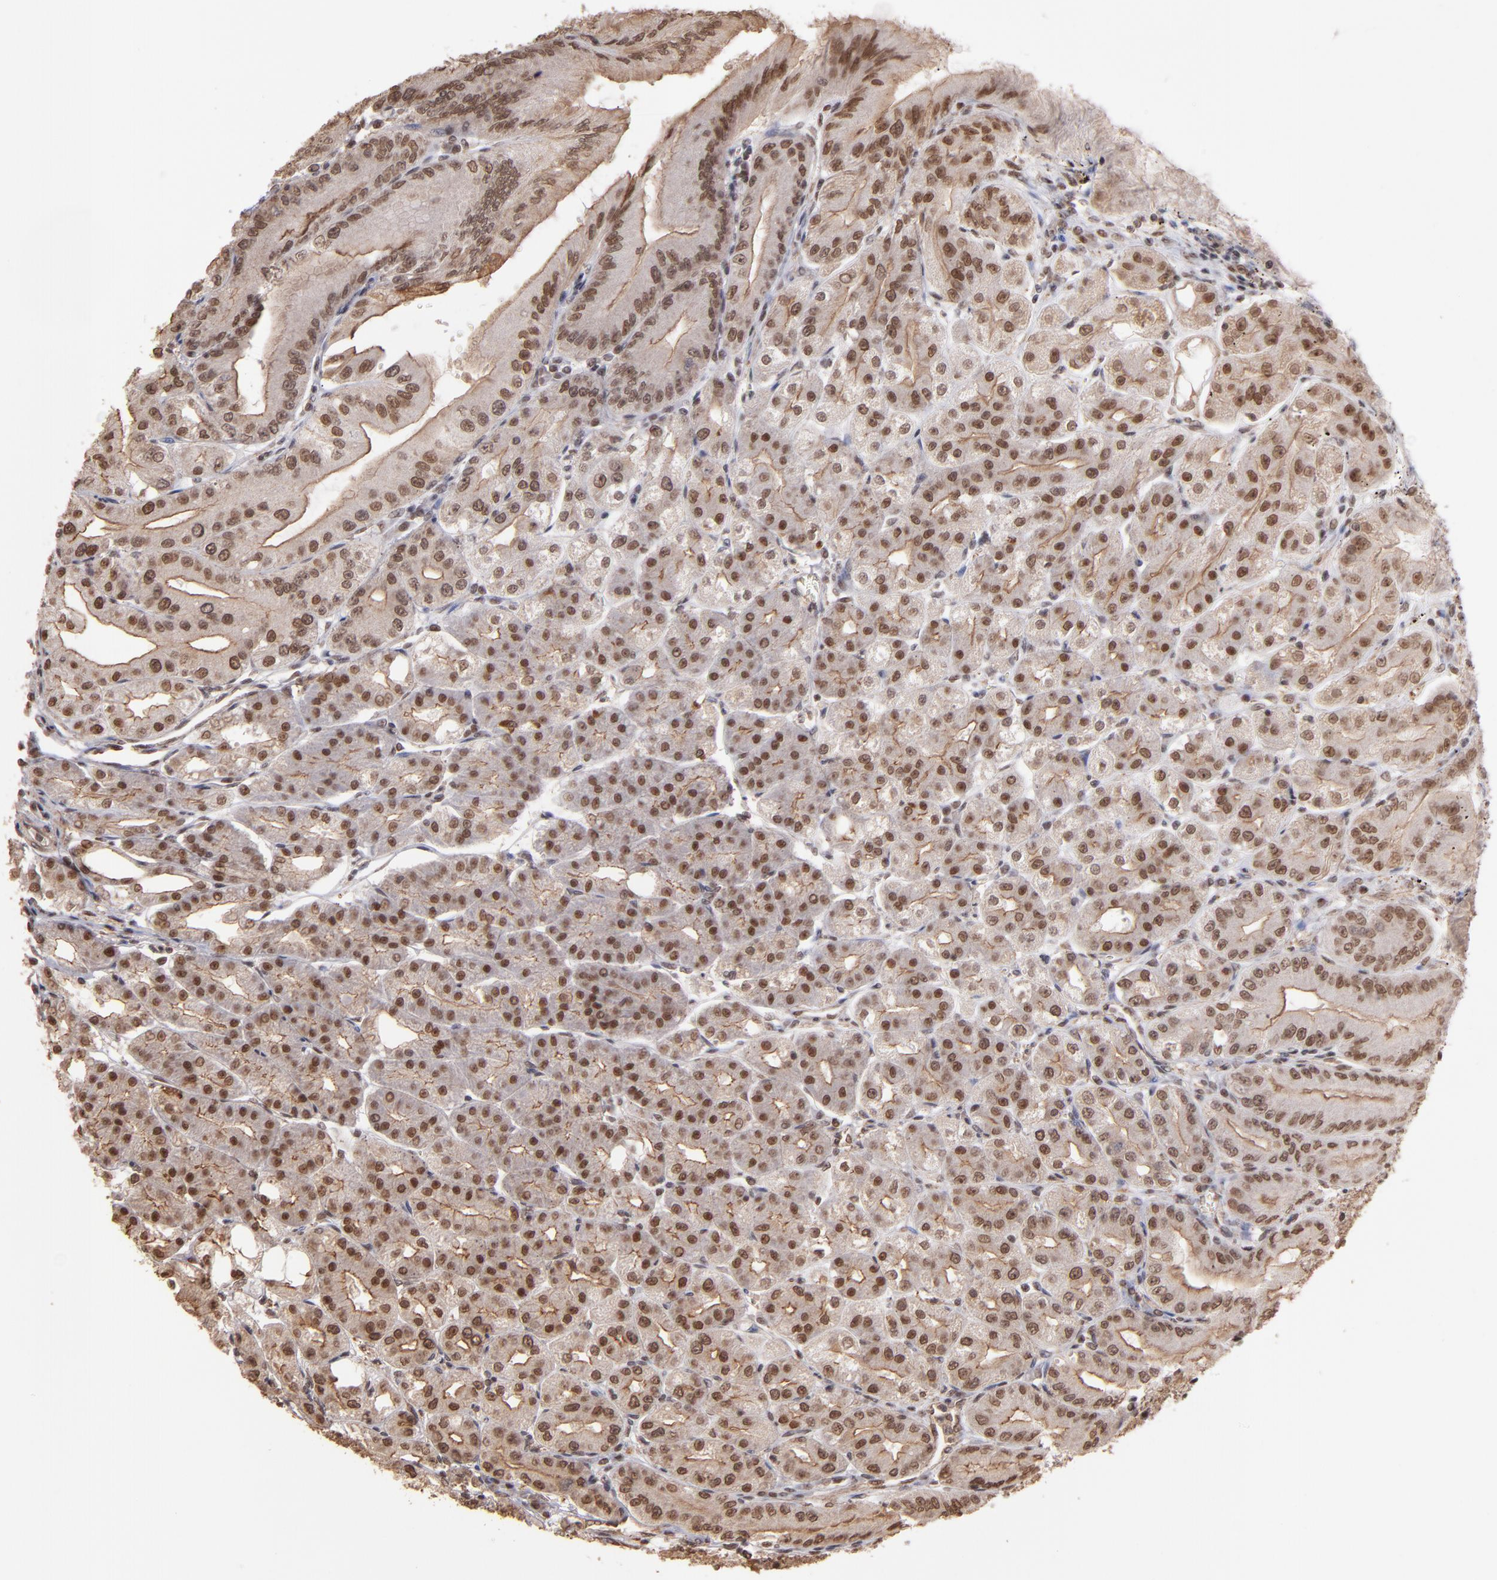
{"staining": {"intensity": "moderate", "quantity": ">75%", "location": "cytoplasmic/membranous,nuclear"}, "tissue": "stomach", "cell_type": "Glandular cells", "image_type": "normal", "snomed": [{"axis": "morphology", "description": "Normal tissue, NOS"}, {"axis": "topography", "description": "Stomach, lower"}], "caption": "The image shows a brown stain indicating the presence of a protein in the cytoplasmic/membranous,nuclear of glandular cells in stomach. (DAB (3,3'-diaminobenzidine) IHC, brown staining for protein, blue staining for nuclei).", "gene": "TERF2", "patient": {"sex": "male", "age": 71}}